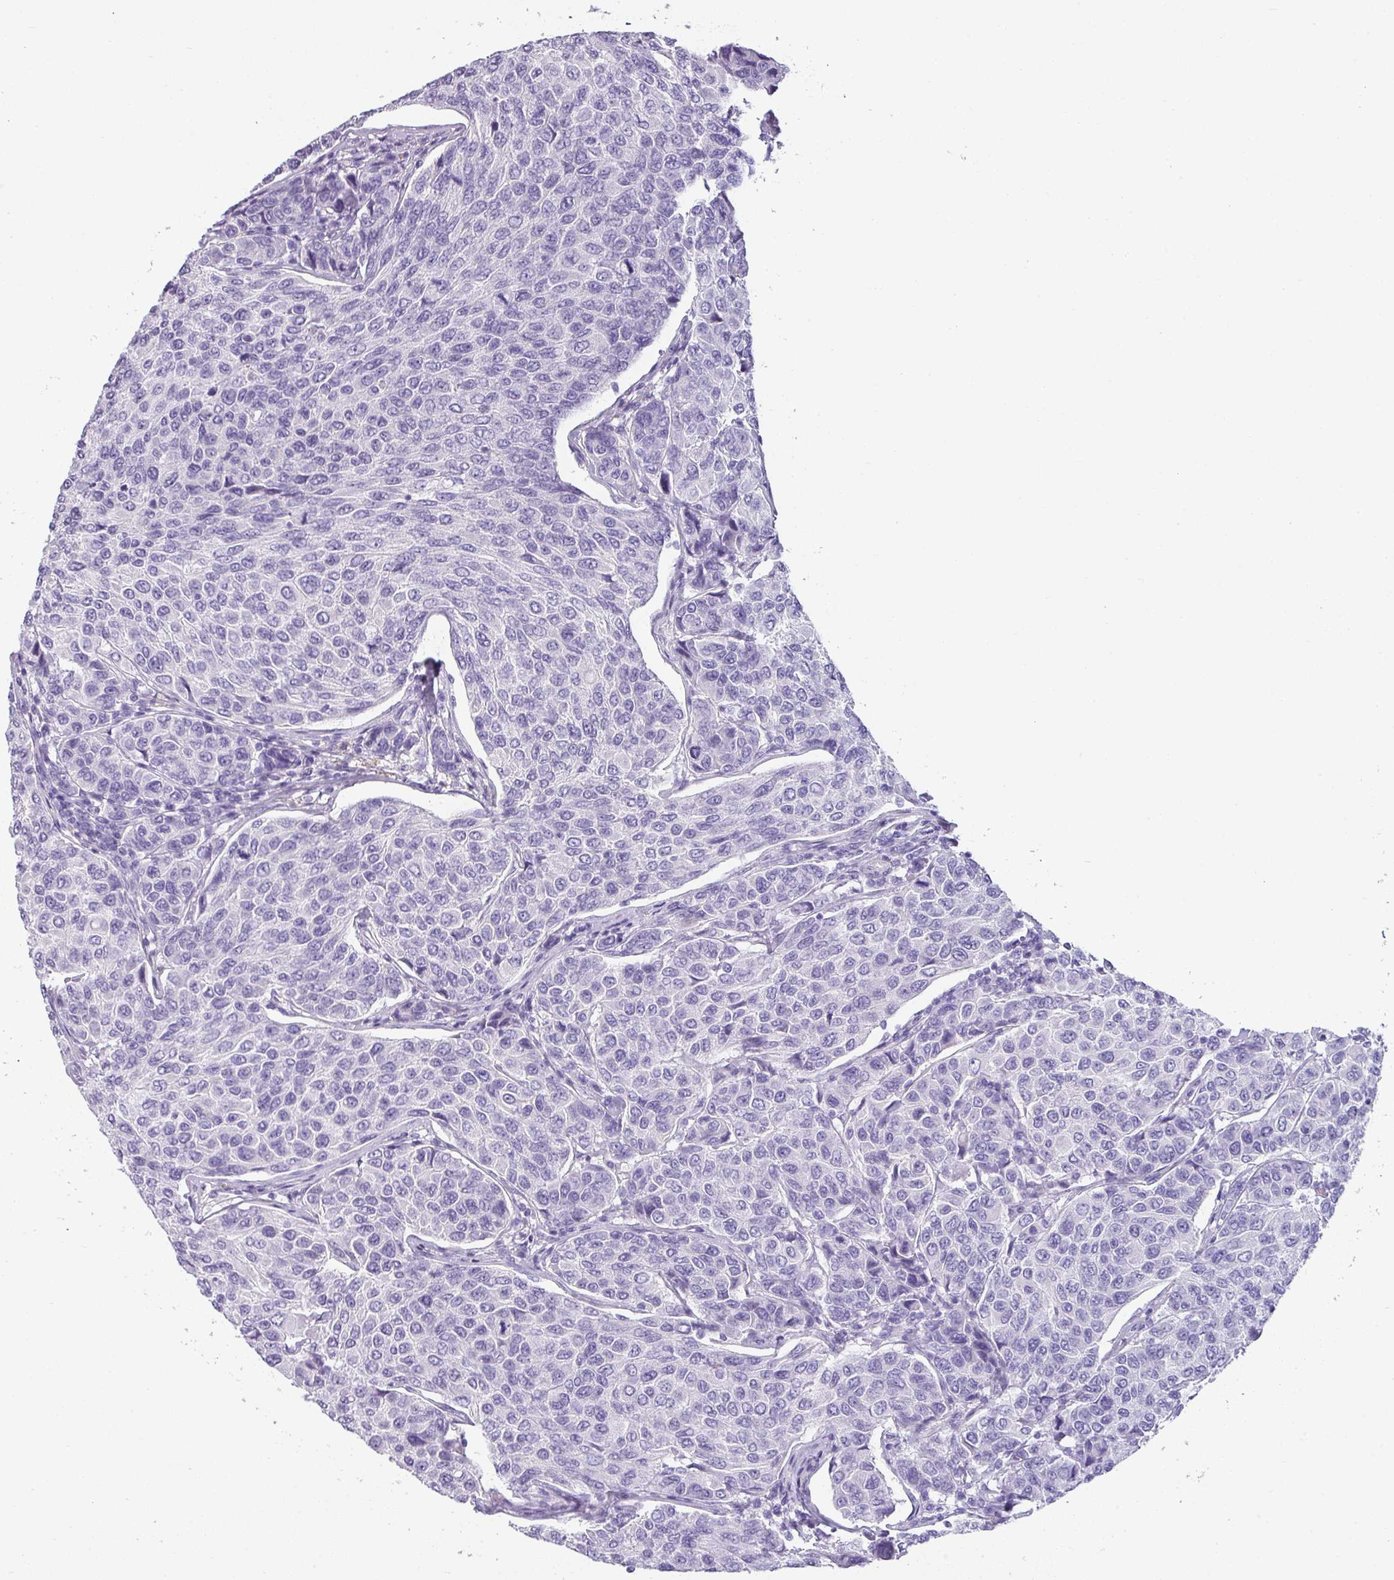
{"staining": {"intensity": "negative", "quantity": "none", "location": "none"}, "tissue": "breast cancer", "cell_type": "Tumor cells", "image_type": "cancer", "snomed": [{"axis": "morphology", "description": "Duct carcinoma"}, {"axis": "topography", "description": "Breast"}], "caption": "IHC micrograph of neoplastic tissue: infiltrating ductal carcinoma (breast) stained with DAB (3,3'-diaminobenzidine) displays no significant protein expression in tumor cells.", "gene": "VCY1B", "patient": {"sex": "female", "age": 55}}